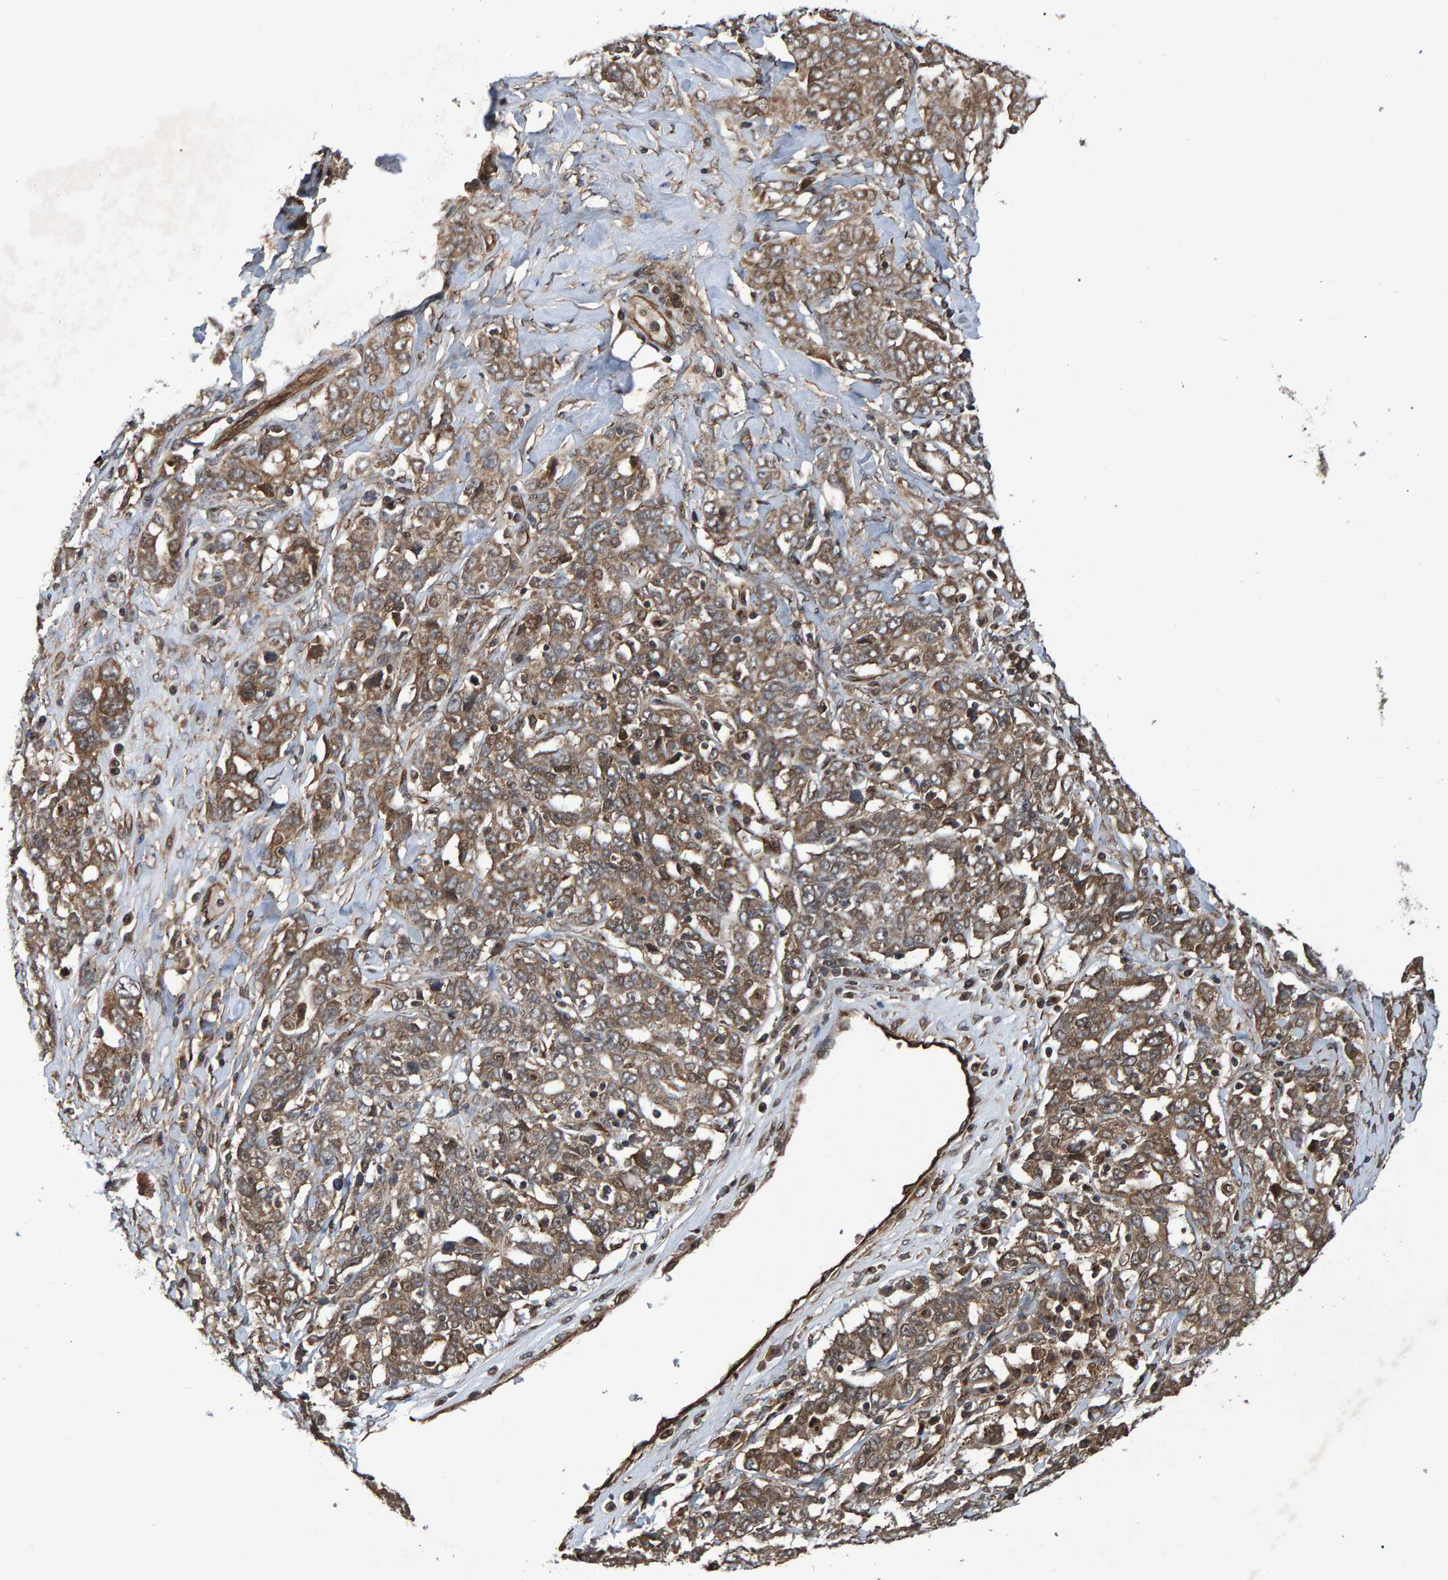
{"staining": {"intensity": "moderate", "quantity": ">75%", "location": "cytoplasmic/membranous,nuclear"}, "tissue": "ovarian cancer", "cell_type": "Tumor cells", "image_type": "cancer", "snomed": [{"axis": "morphology", "description": "Carcinoma, endometroid"}, {"axis": "topography", "description": "Ovary"}], "caption": "Immunohistochemical staining of endometroid carcinoma (ovarian) displays moderate cytoplasmic/membranous and nuclear protein positivity in approximately >75% of tumor cells. (Brightfield microscopy of DAB IHC at high magnification).", "gene": "TRIM68", "patient": {"sex": "female", "age": 62}}